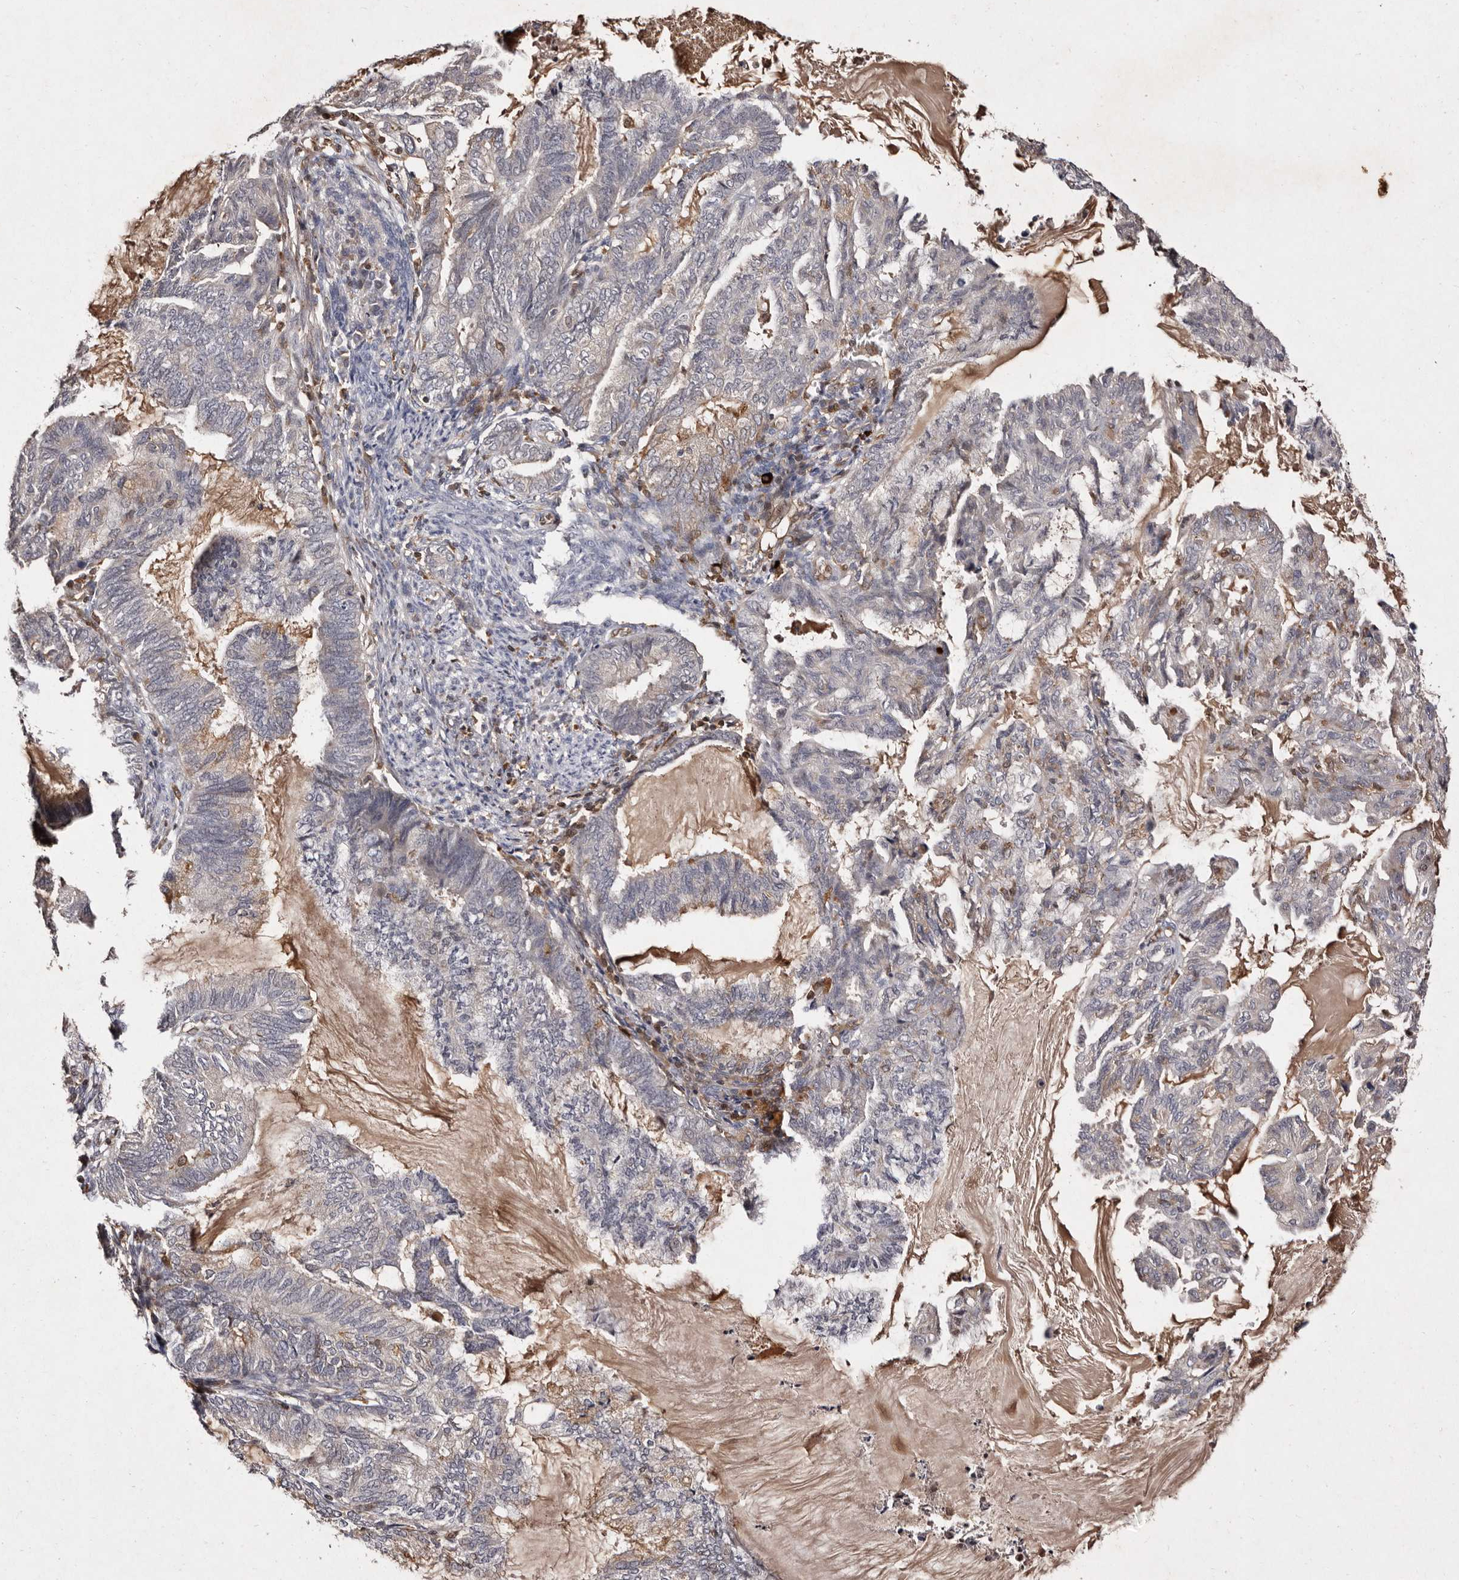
{"staining": {"intensity": "negative", "quantity": "none", "location": "none"}, "tissue": "endometrial cancer", "cell_type": "Tumor cells", "image_type": "cancer", "snomed": [{"axis": "morphology", "description": "Adenocarcinoma, NOS"}, {"axis": "topography", "description": "Endometrium"}], "caption": "The IHC histopathology image has no significant expression in tumor cells of endometrial cancer tissue.", "gene": "GIMAP4", "patient": {"sex": "female", "age": 86}}